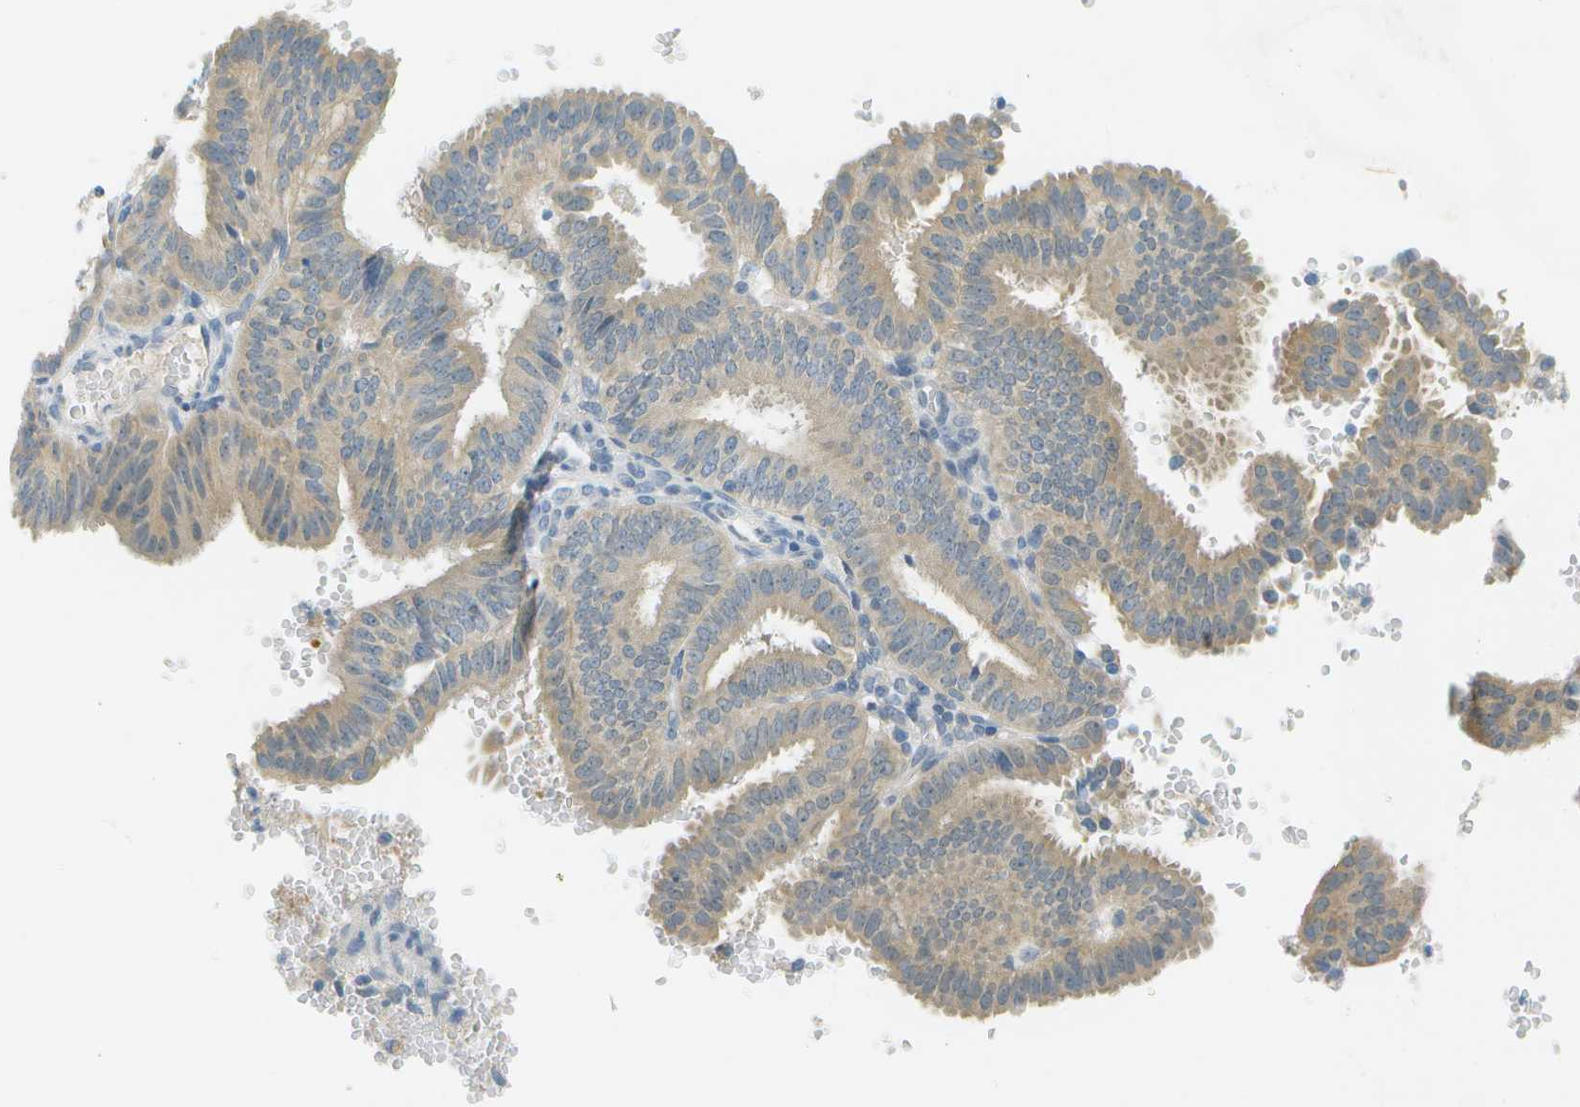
{"staining": {"intensity": "weak", "quantity": ">75%", "location": "cytoplasmic/membranous"}, "tissue": "endometrial cancer", "cell_type": "Tumor cells", "image_type": "cancer", "snomed": [{"axis": "morphology", "description": "Adenocarcinoma, NOS"}, {"axis": "topography", "description": "Endometrium"}], "caption": "Immunohistochemical staining of adenocarcinoma (endometrial) exhibits low levels of weak cytoplasmic/membranous protein positivity in about >75% of tumor cells. The staining was performed using DAB (3,3'-diaminobenzidine) to visualize the protein expression in brown, while the nuclei were stained in blue with hematoxylin (Magnification: 20x).", "gene": "SMYD5", "patient": {"sex": "female", "age": 58}}